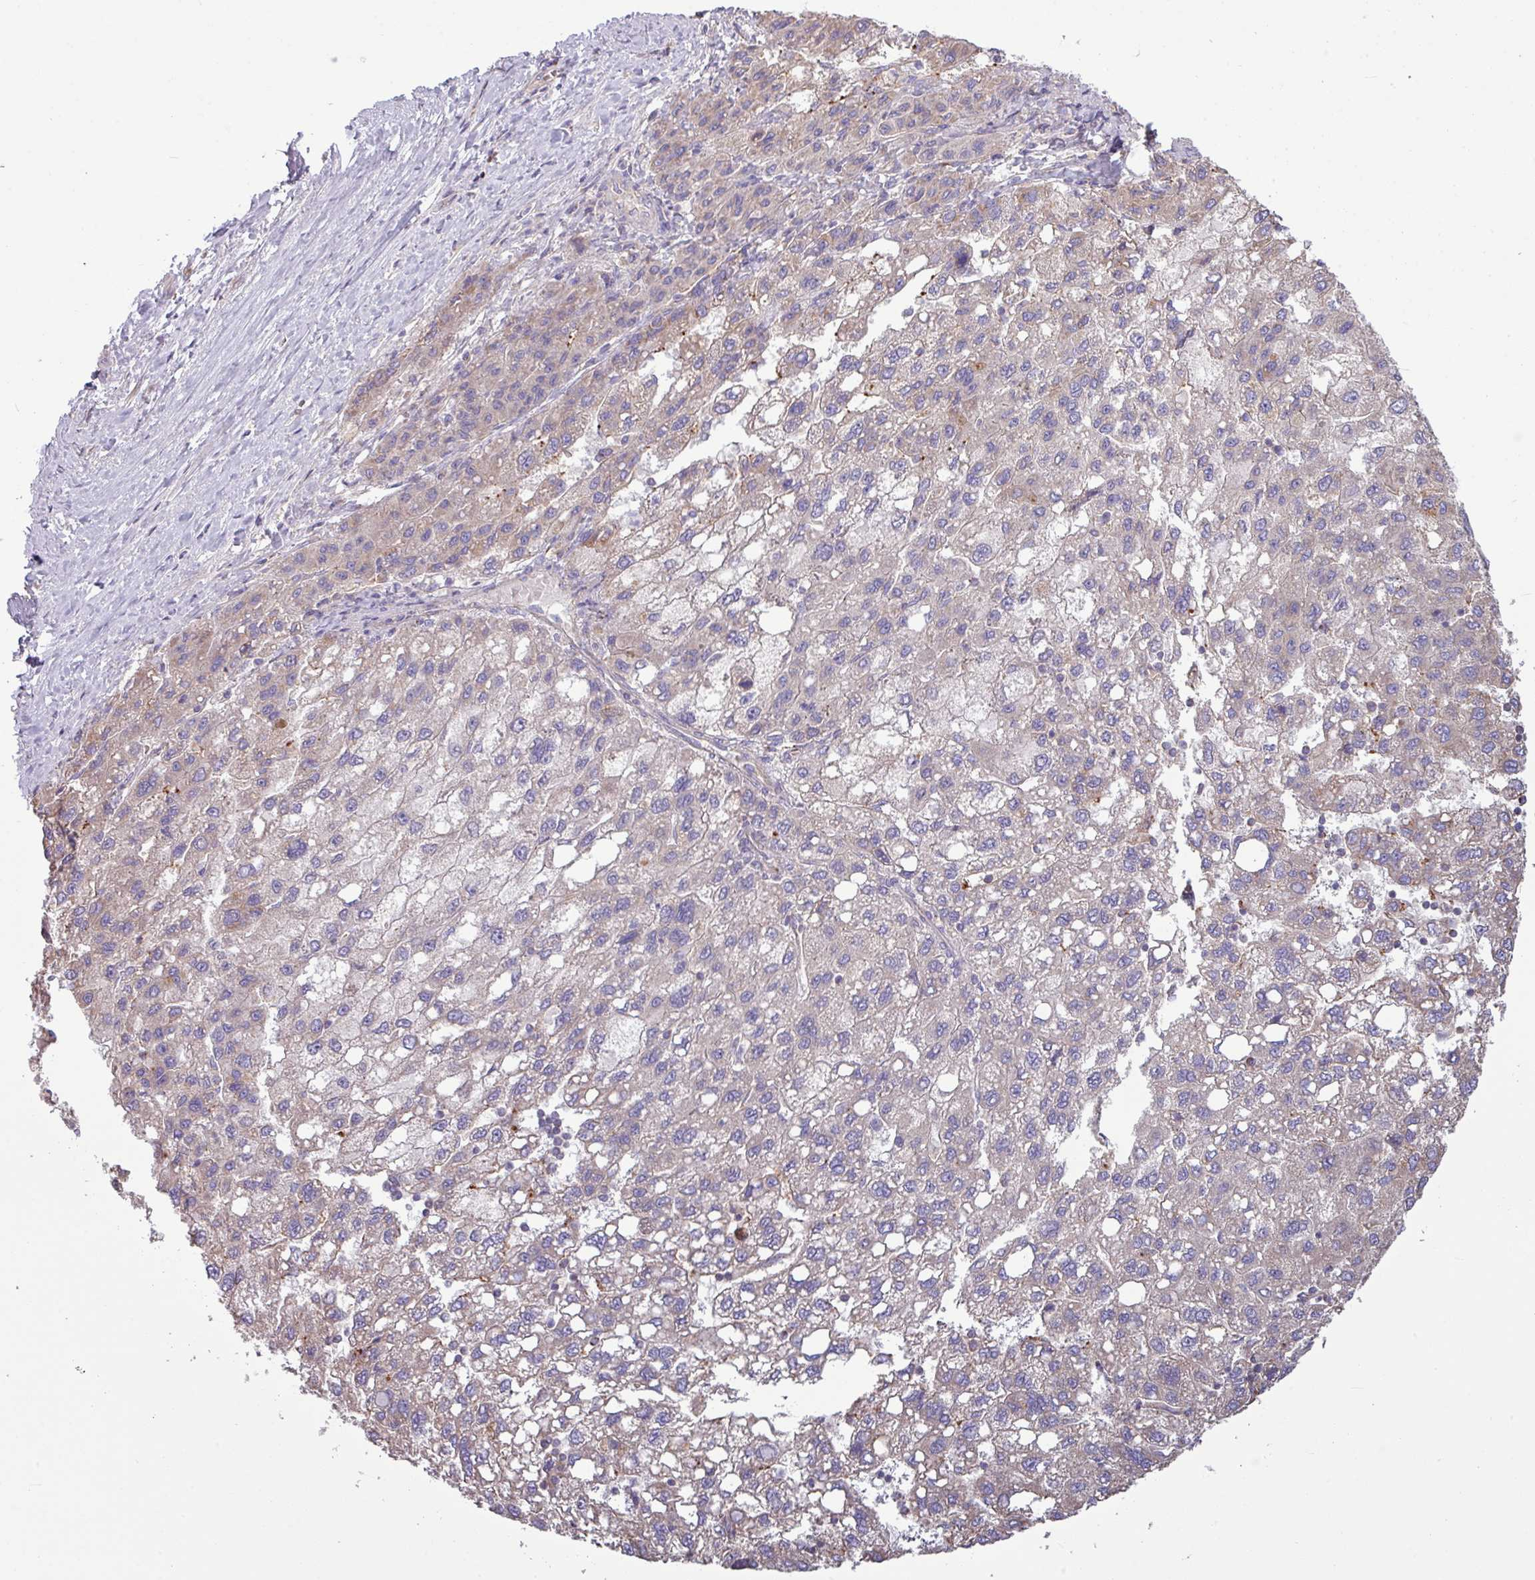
{"staining": {"intensity": "negative", "quantity": "none", "location": "none"}, "tissue": "liver cancer", "cell_type": "Tumor cells", "image_type": "cancer", "snomed": [{"axis": "morphology", "description": "Carcinoma, Hepatocellular, NOS"}, {"axis": "topography", "description": "Liver"}], "caption": "An image of liver hepatocellular carcinoma stained for a protein shows no brown staining in tumor cells.", "gene": "PPM1J", "patient": {"sex": "female", "age": 82}}